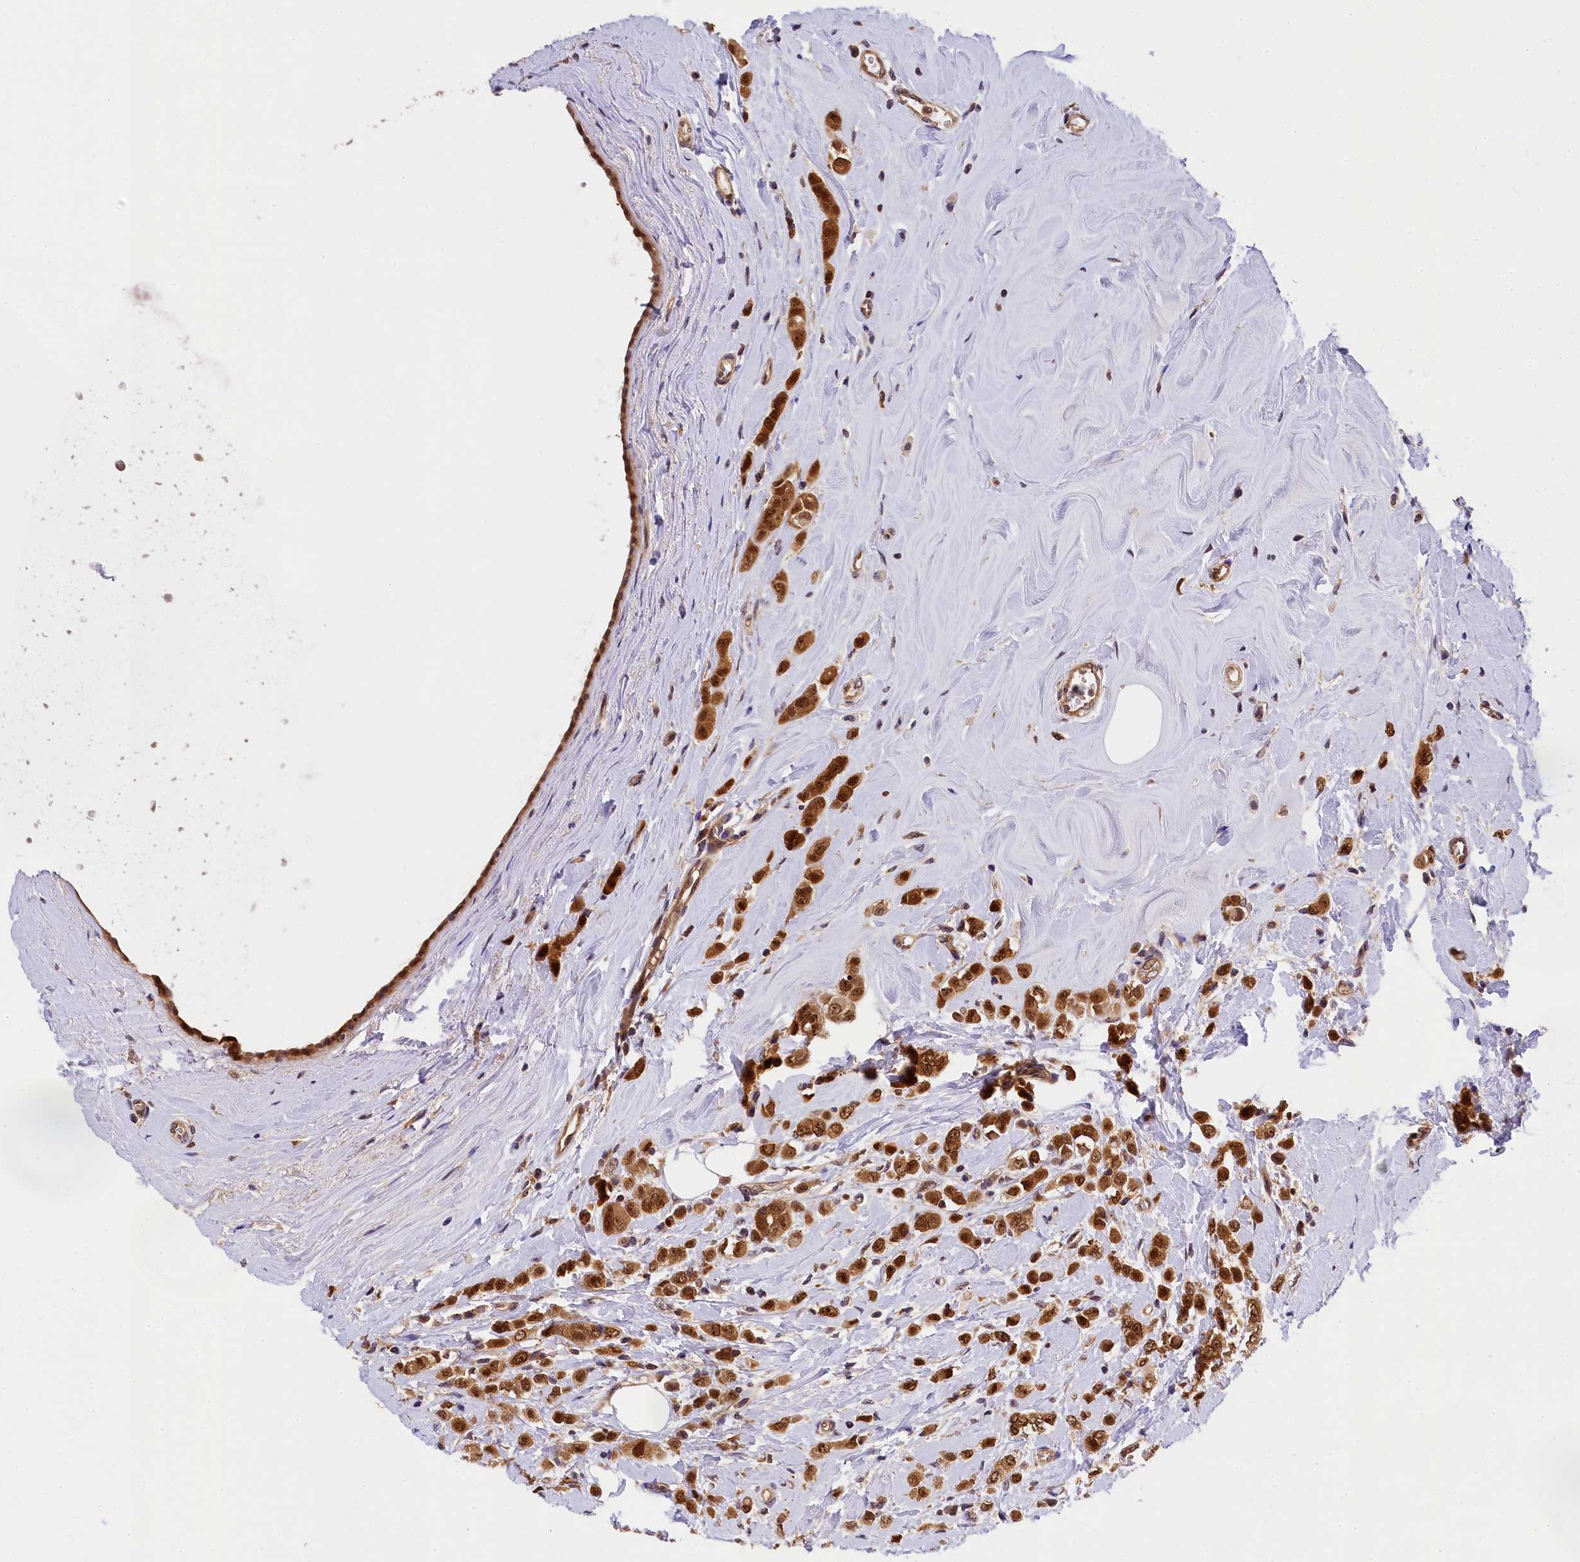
{"staining": {"intensity": "strong", "quantity": ">75%", "location": "cytoplasmic/membranous,nuclear"}, "tissue": "breast cancer", "cell_type": "Tumor cells", "image_type": "cancer", "snomed": [{"axis": "morphology", "description": "Lobular carcinoma"}, {"axis": "topography", "description": "Breast"}], "caption": "A high amount of strong cytoplasmic/membranous and nuclear staining is present in about >75% of tumor cells in lobular carcinoma (breast) tissue.", "gene": "EIF6", "patient": {"sex": "female", "age": 47}}